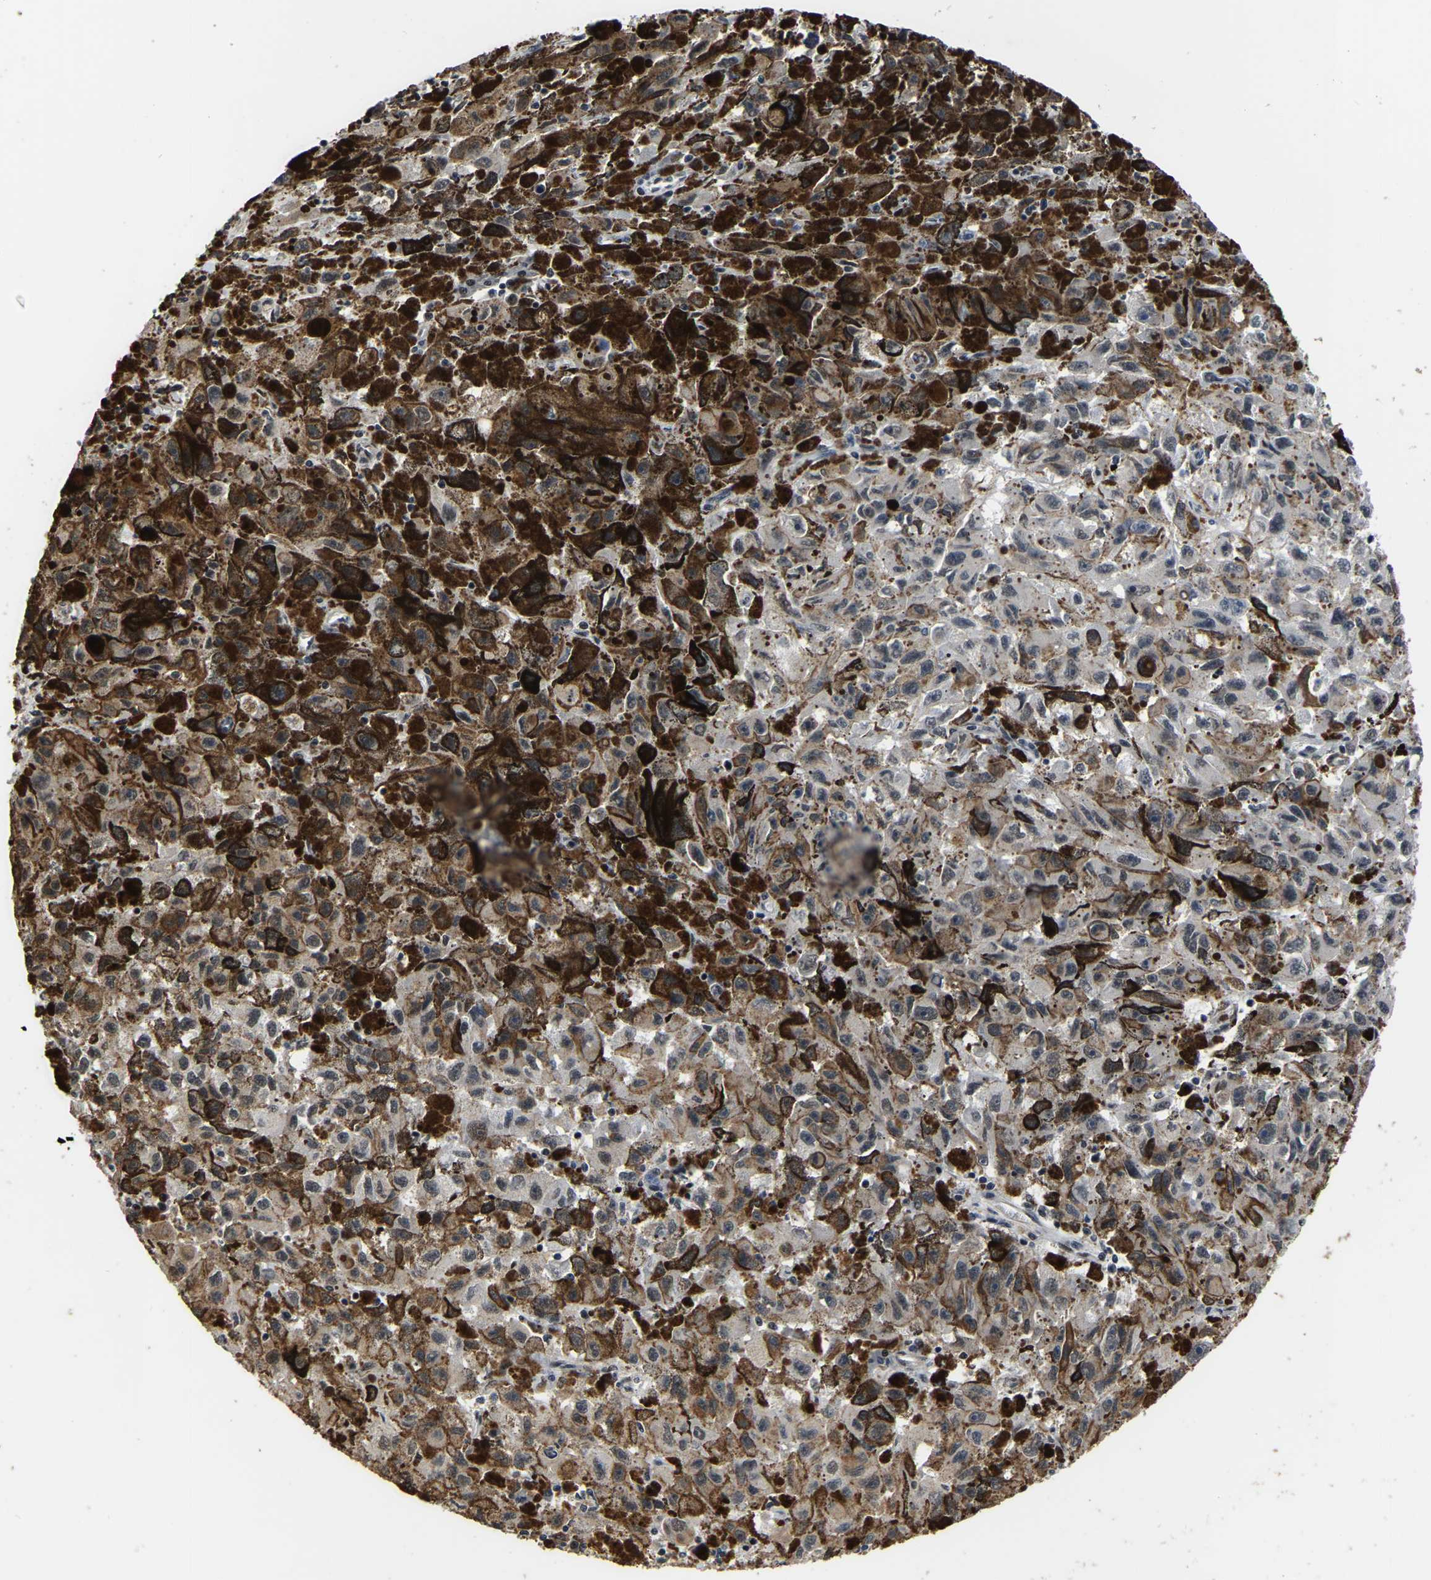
{"staining": {"intensity": "moderate", "quantity": "25%-75%", "location": "cytoplasmic/membranous,nuclear"}, "tissue": "melanoma", "cell_type": "Tumor cells", "image_type": "cancer", "snomed": [{"axis": "morphology", "description": "Malignant melanoma, NOS"}, {"axis": "topography", "description": "Skin"}], "caption": "Tumor cells show moderate cytoplasmic/membranous and nuclear expression in approximately 25%-75% of cells in malignant melanoma. The protein is stained brown, and the nuclei are stained in blue (DAB IHC with brightfield microscopy, high magnification).", "gene": "CIAO1", "patient": {"sex": "female", "age": 104}}